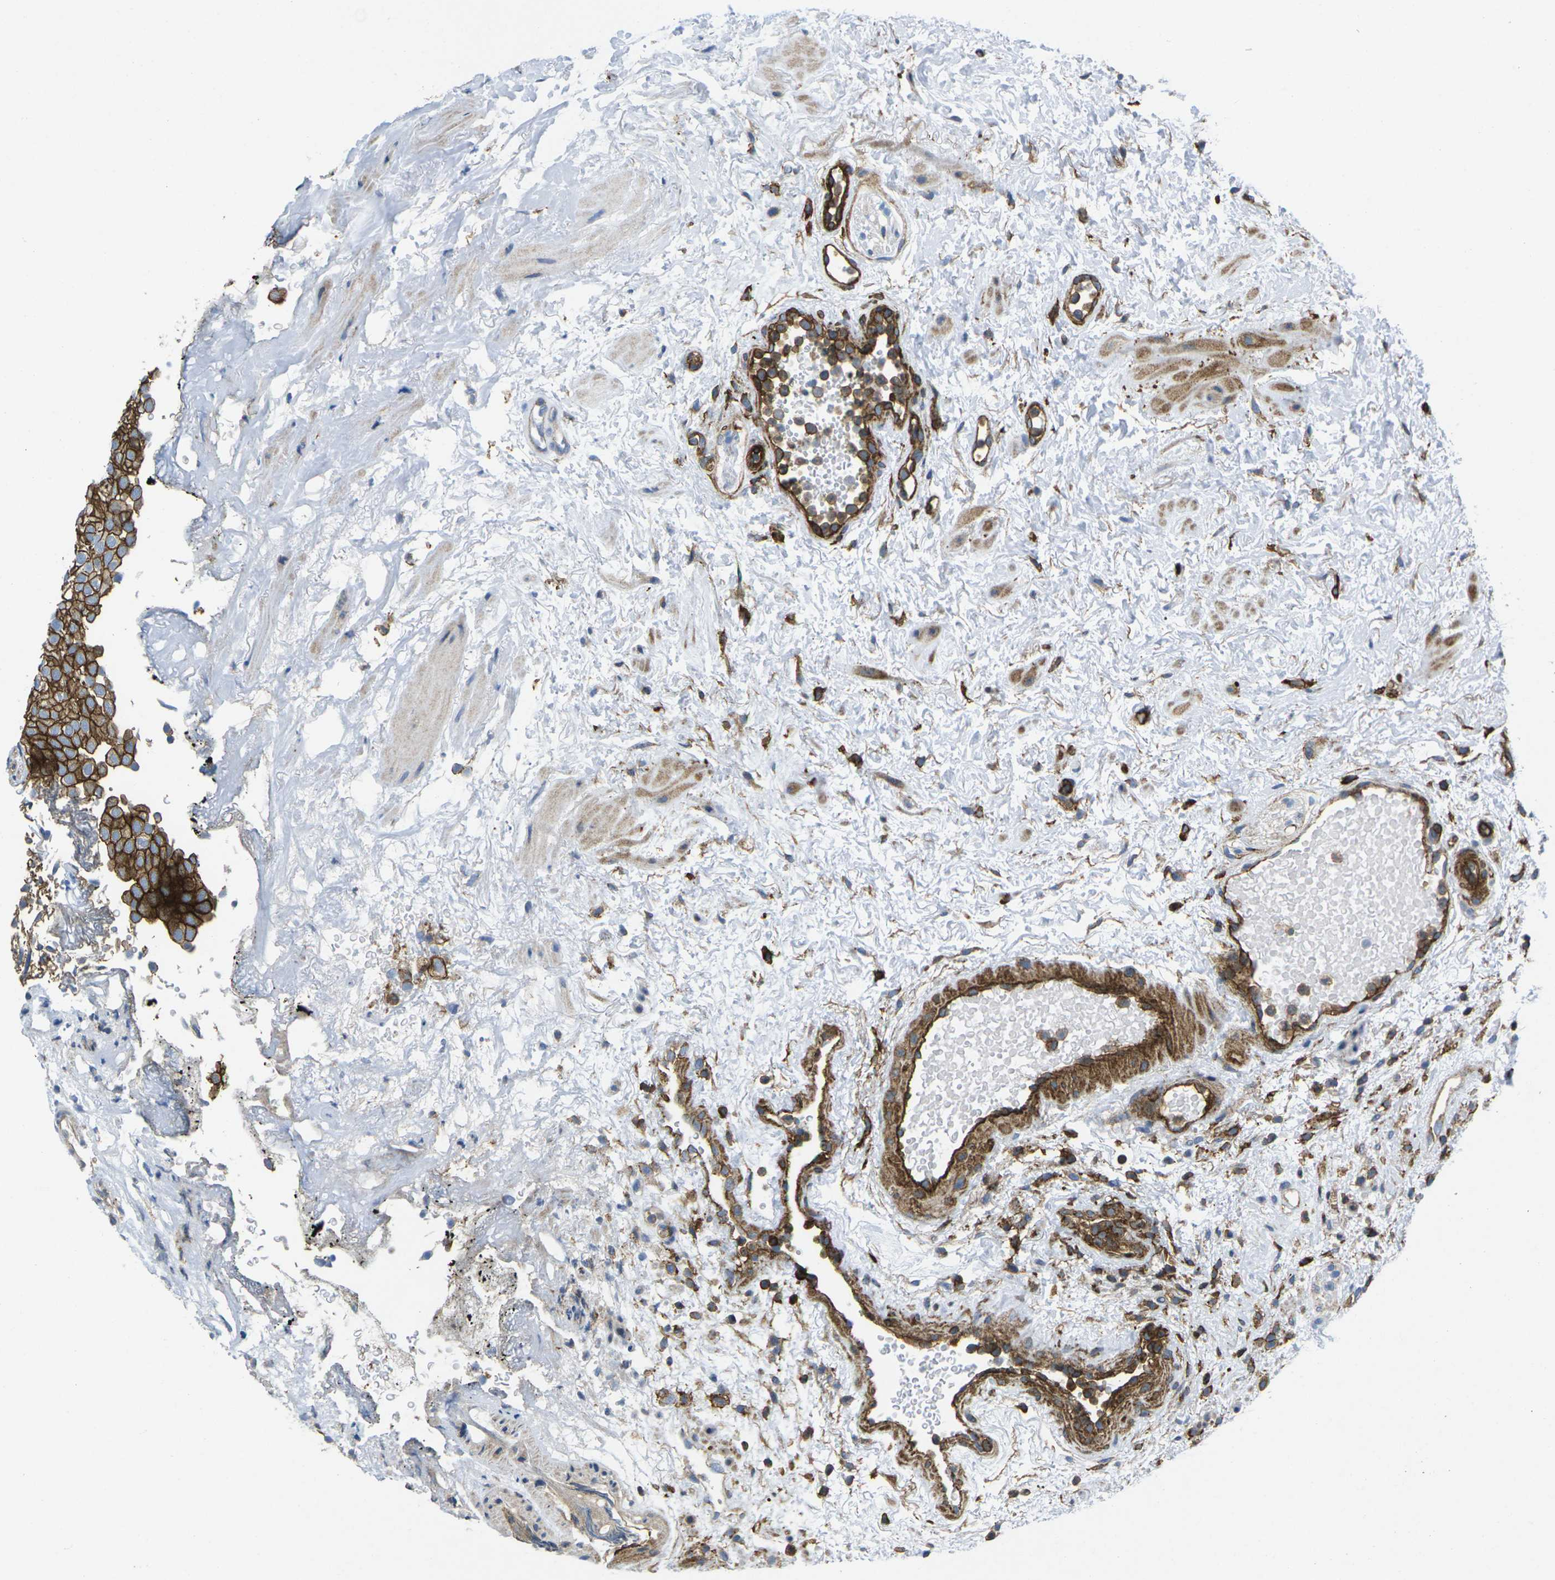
{"staining": {"intensity": "strong", "quantity": ">75%", "location": "cytoplasmic/membranous"}, "tissue": "urothelial cancer", "cell_type": "Tumor cells", "image_type": "cancer", "snomed": [{"axis": "morphology", "description": "Urothelial carcinoma, Low grade"}, {"axis": "topography", "description": "Urinary bladder"}], "caption": "Immunohistochemical staining of low-grade urothelial carcinoma exhibits strong cytoplasmic/membranous protein positivity in approximately >75% of tumor cells.", "gene": "IQGAP1", "patient": {"sex": "male", "age": 78}}